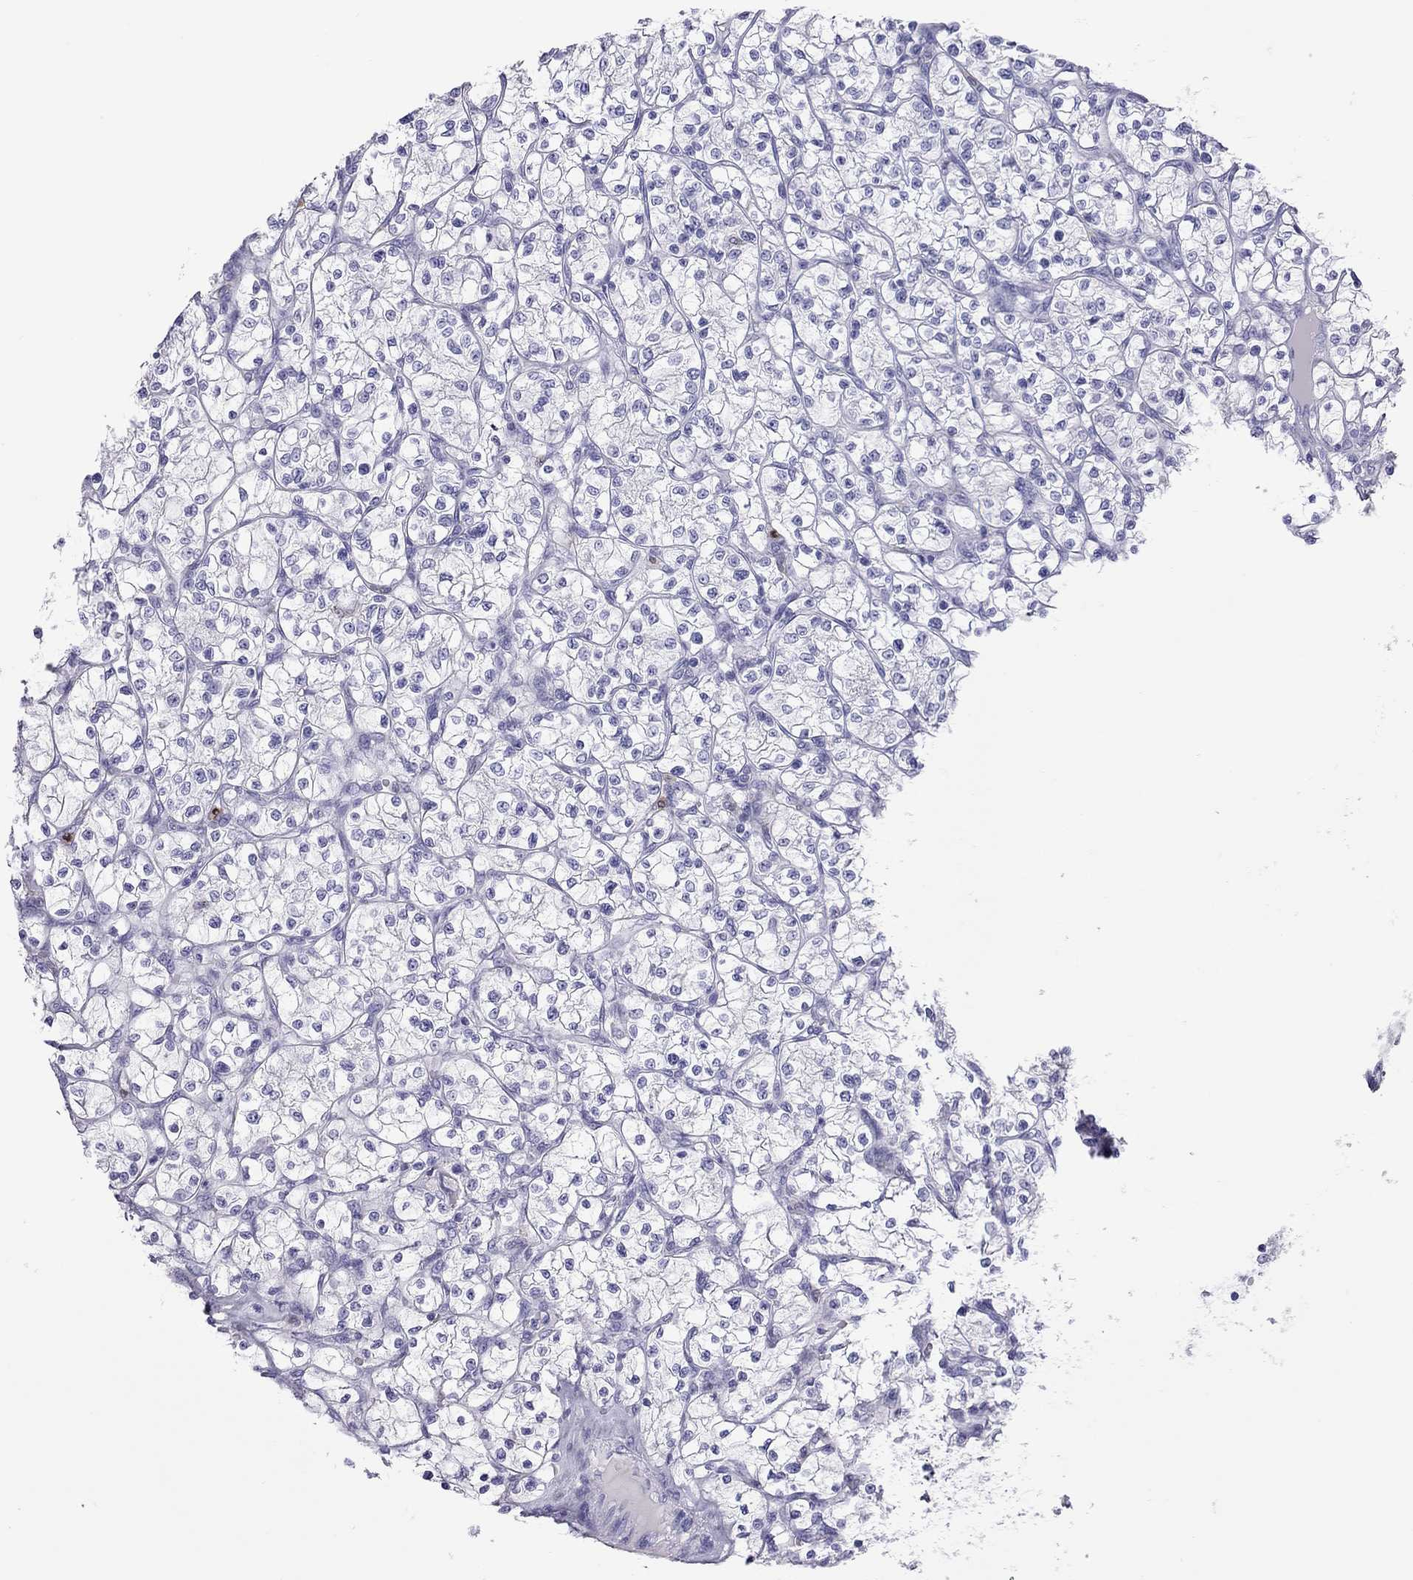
{"staining": {"intensity": "negative", "quantity": "none", "location": "none"}, "tissue": "renal cancer", "cell_type": "Tumor cells", "image_type": "cancer", "snomed": [{"axis": "morphology", "description": "Adenocarcinoma, NOS"}, {"axis": "topography", "description": "Kidney"}], "caption": "Immunohistochemical staining of renal adenocarcinoma shows no significant positivity in tumor cells.", "gene": "SLAMF1", "patient": {"sex": "female", "age": 64}}